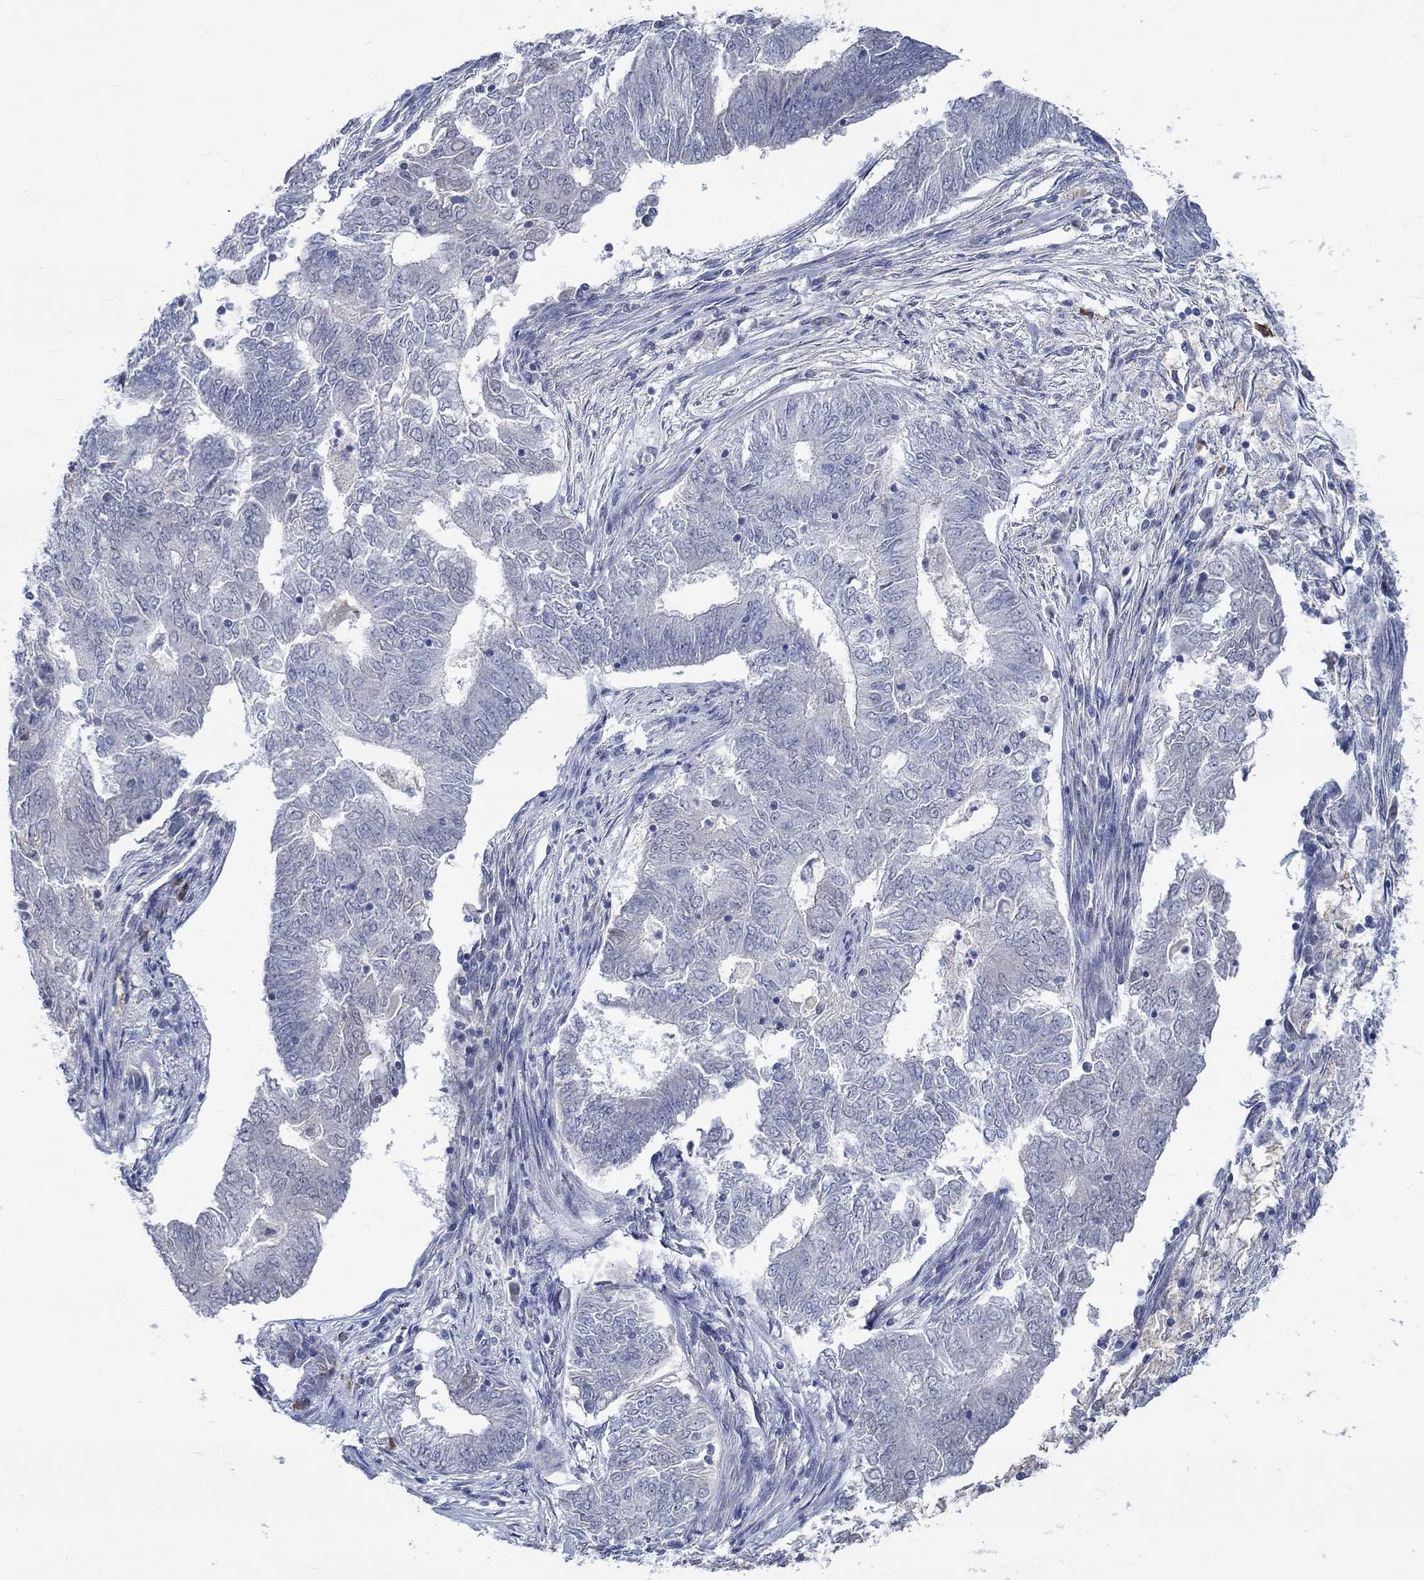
{"staining": {"intensity": "negative", "quantity": "none", "location": "none"}, "tissue": "endometrial cancer", "cell_type": "Tumor cells", "image_type": "cancer", "snomed": [{"axis": "morphology", "description": "Adenocarcinoma, NOS"}, {"axis": "topography", "description": "Endometrium"}], "caption": "Protein analysis of endometrial adenocarcinoma reveals no significant positivity in tumor cells.", "gene": "WASF1", "patient": {"sex": "female", "age": 62}}